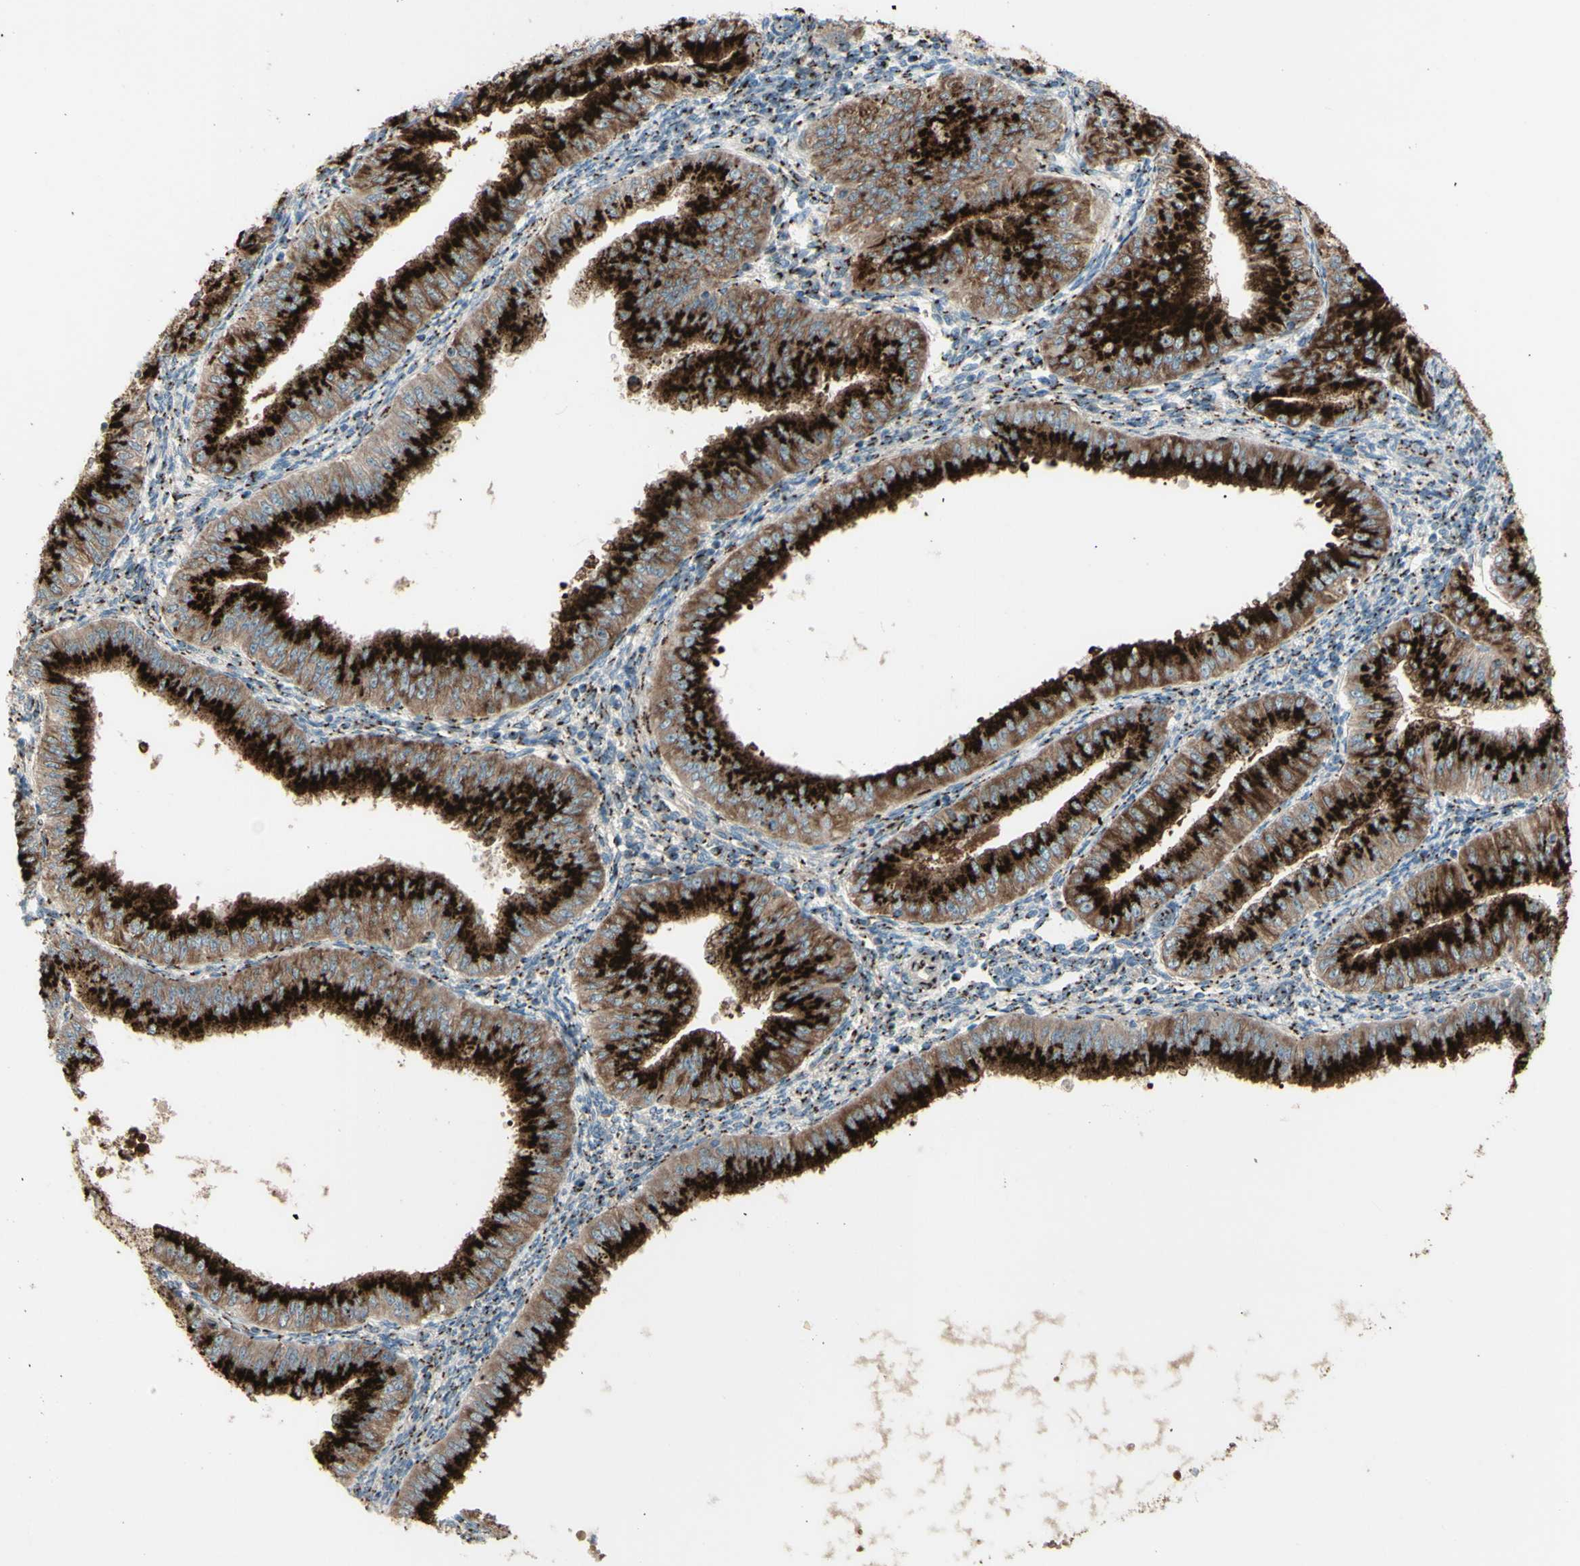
{"staining": {"intensity": "strong", "quantity": ">75%", "location": "cytoplasmic/membranous"}, "tissue": "endometrial cancer", "cell_type": "Tumor cells", "image_type": "cancer", "snomed": [{"axis": "morphology", "description": "Normal tissue, NOS"}, {"axis": "morphology", "description": "Adenocarcinoma, NOS"}, {"axis": "topography", "description": "Endometrium"}], "caption": "This image exhibits immunohistochemistry staining of human adenocarcinoma (endometrial), with high strong cytoplasmic/membranous expression in about >75% of tumor cells.", "gene": "BPNT2", "patient": {"sex": "female", "age": 53}}